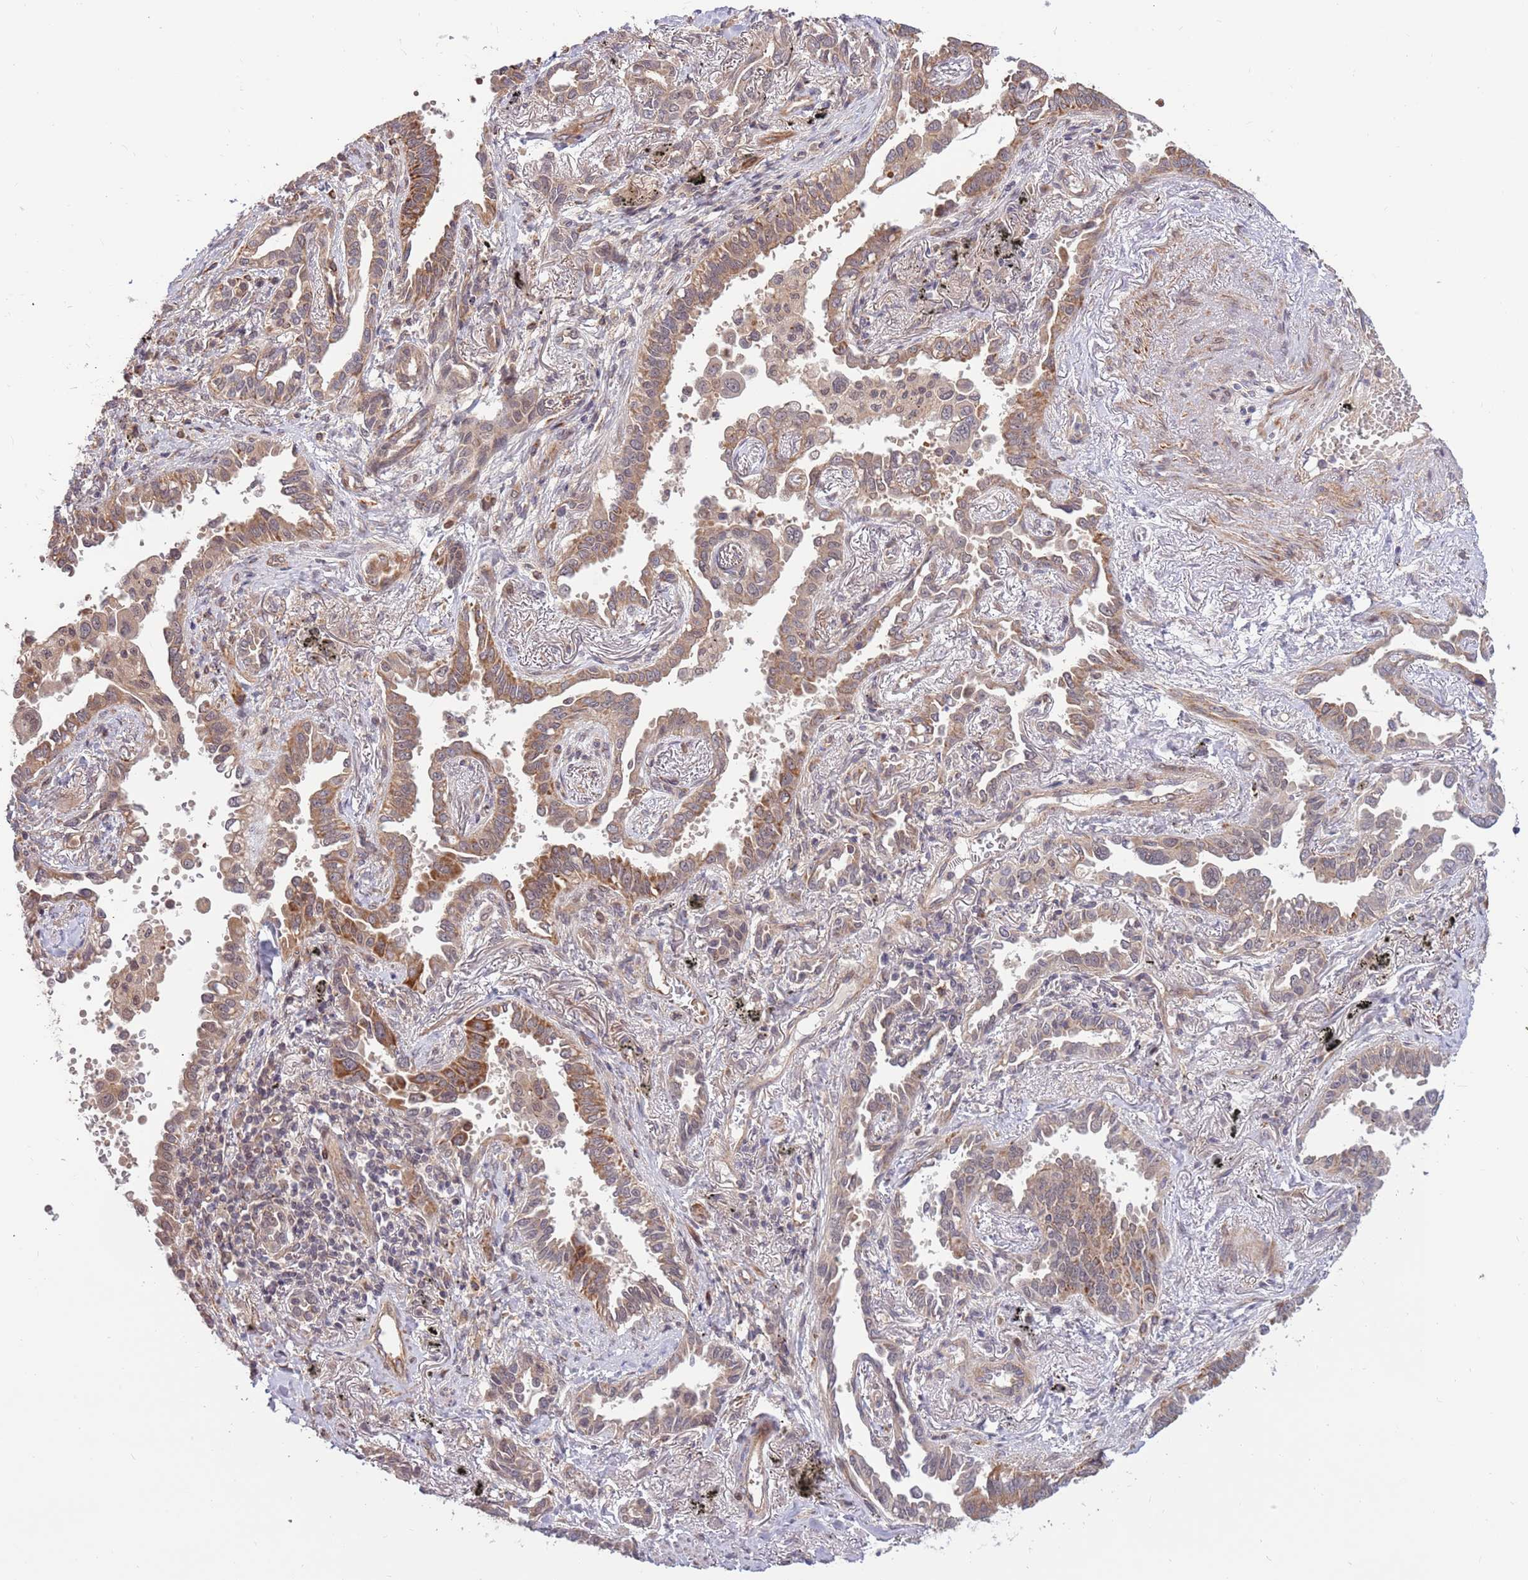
{"staining": {"intensity": "moderate", "quantity": "25%-75%", "location": "cytoplasmic/membranous"}, "tissue": "lung cancer", "cell_type": "Tumor cells", "image_type": "cancer", "snomed": [{"axis": "morphology", "description": "Adenocarcinoma, NOS"}, {"axis": "topography", "description": "Lung"}], "caption": "Immunohistochemistry (IHC) (DAB (3,3'-diaminobenzidine)) staining of lung cancer (adenocarcinoma) exhibits moderate cytoplasmic/membranous protein expression in approximately 25%-75% of tumor cells.", "gene": "HAUS3", "patient": {"sex": "male", "age": 67}}